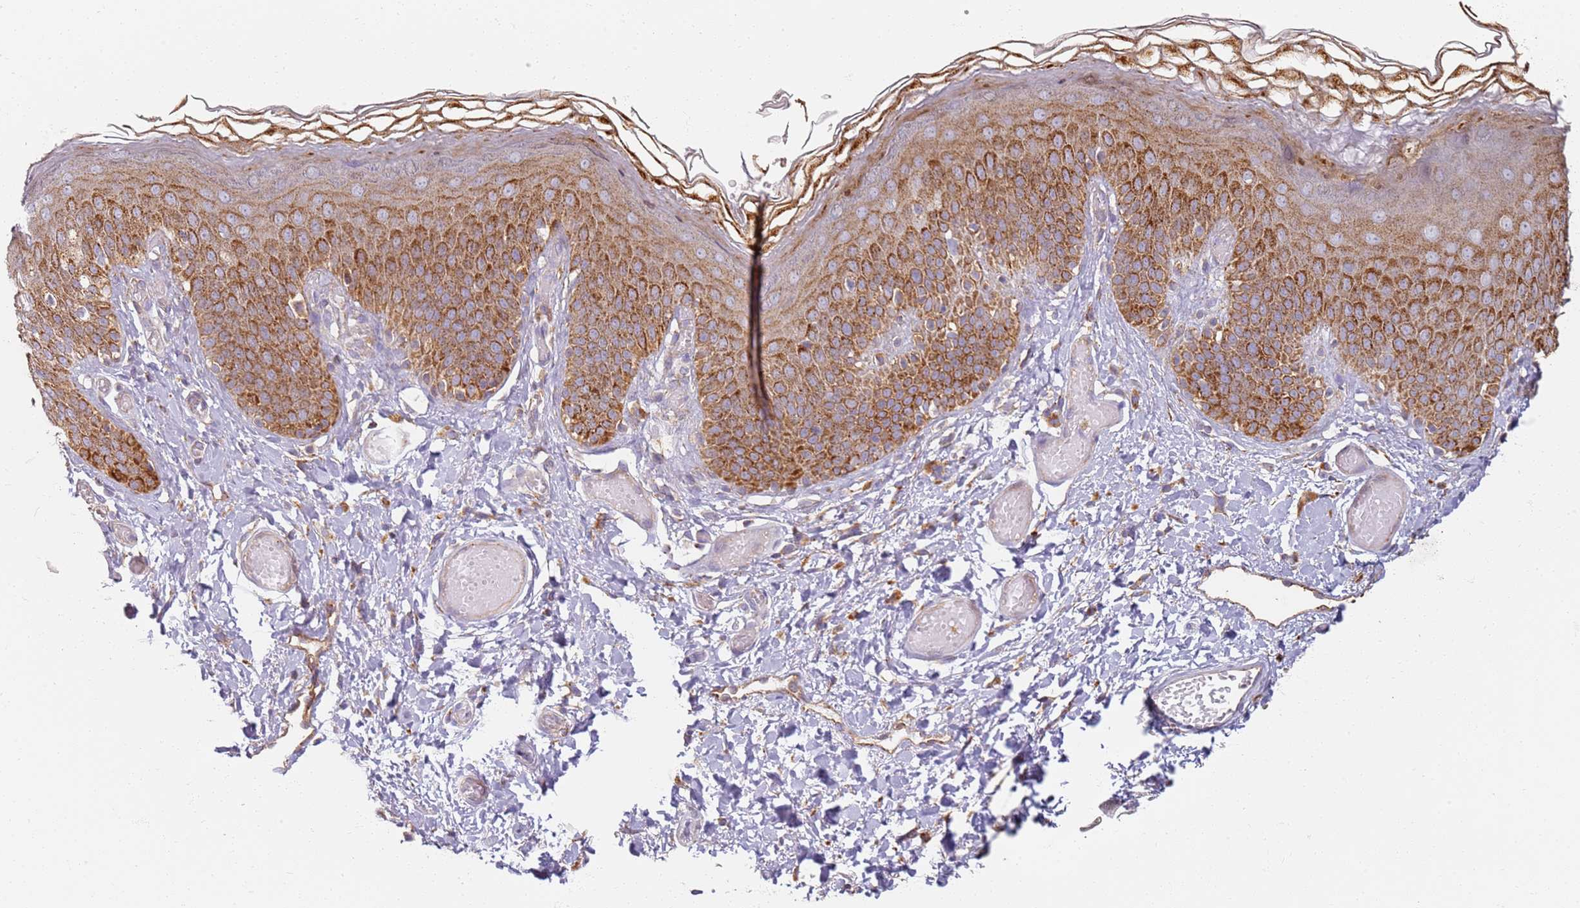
{"staining": {"intensity": "strong", "quantity": ">75%", "location": "cytoplasmic/membranous"}, "tissue": "skin", "cell_type": "Epidermal cells", "image_type": "normal", "snomed": [{"axis": "morphology", "description": "Normal tissue, NOS"}, {"axis": "topography", "description": "Anal"}], "caption": "This is an image of IHC staining of benign skin, which shows strong expression in the cytoplasmic/membranous of epidermal cells.", "gene": "PROKR2", "patient": {"sex": "female", "age": 40}}